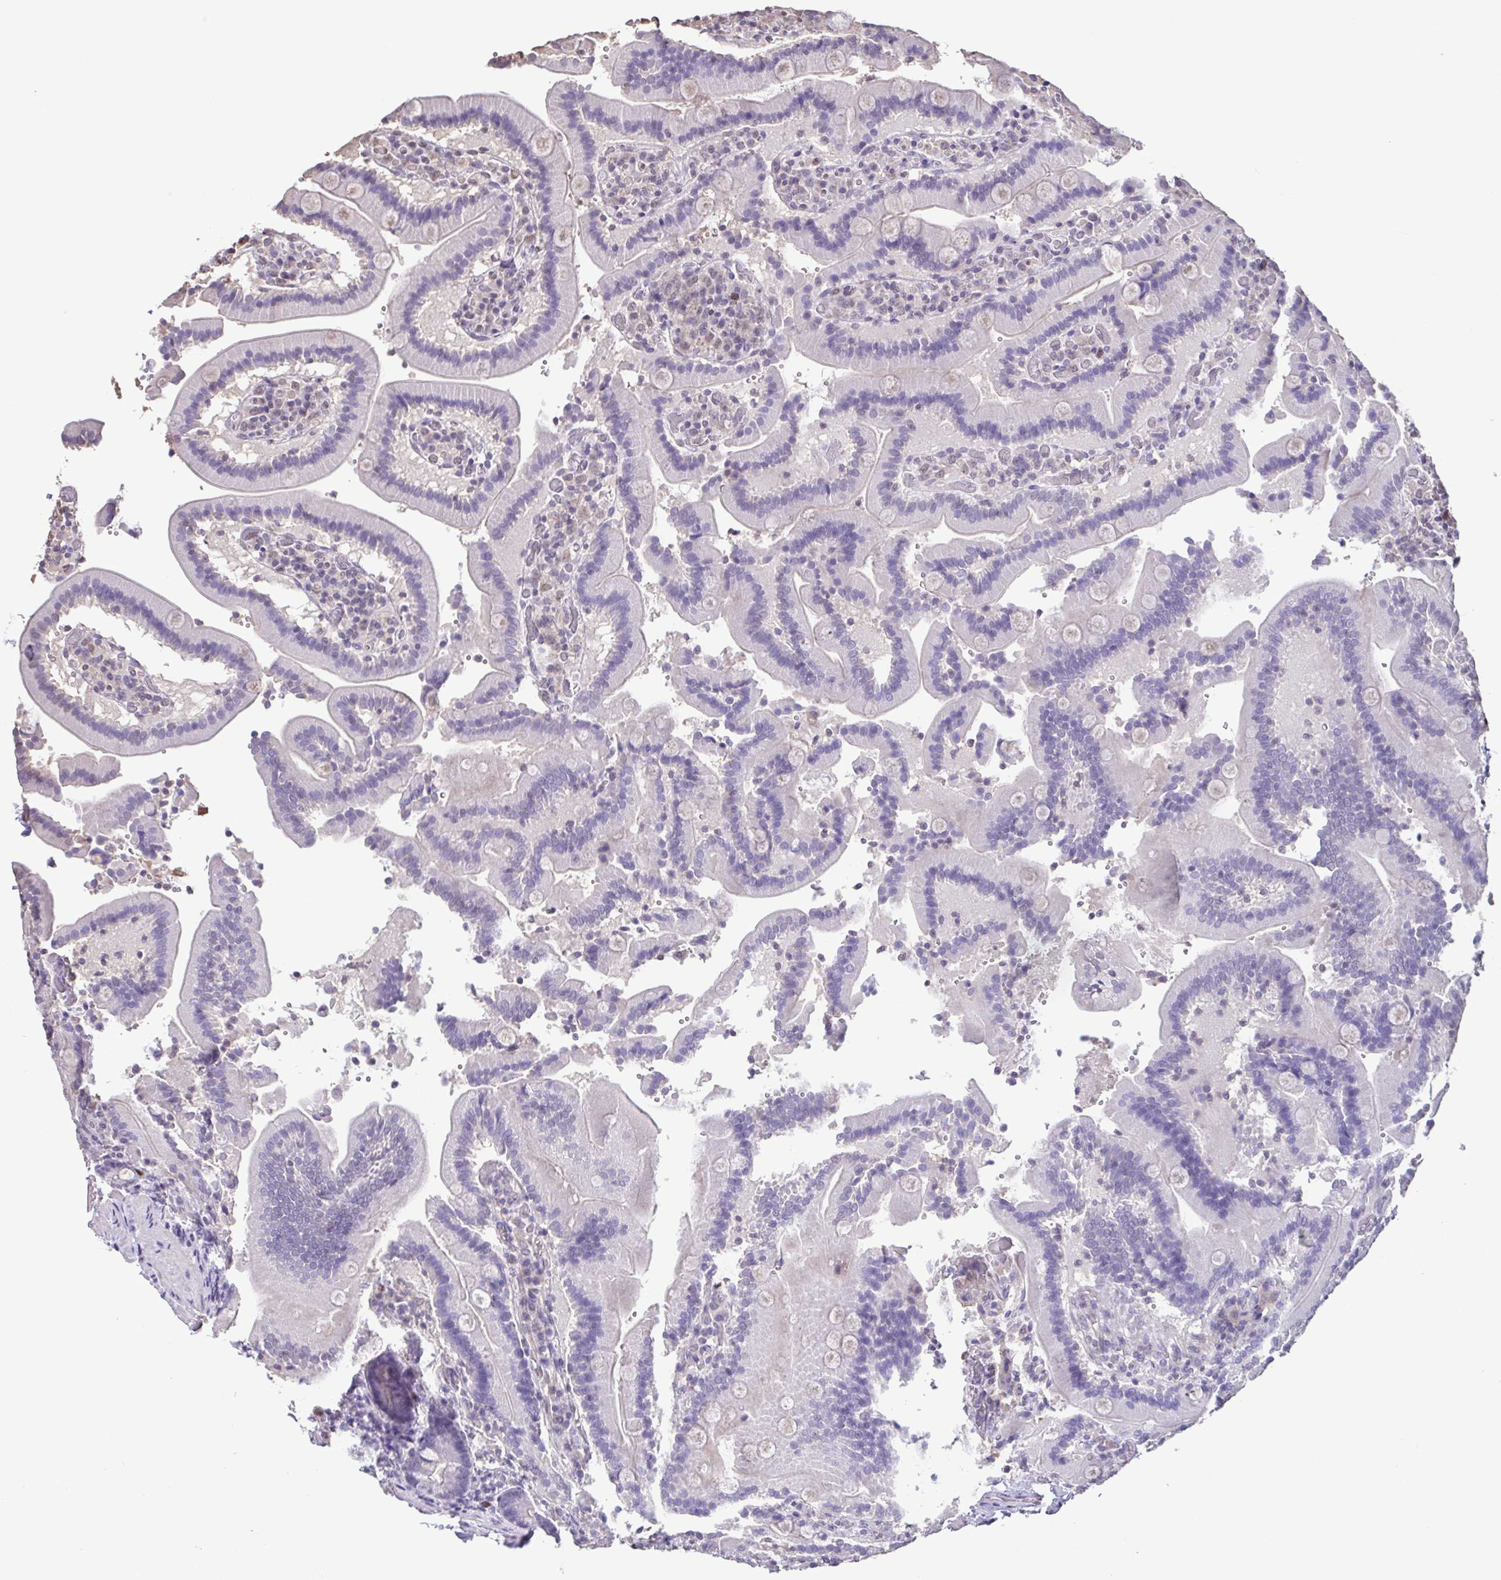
{"staining": {"intensity": "negative", "quantity": "none", "location": "none"}, "tissue": "duodenum", "cell_type": "Glandular cells", "image_type": "normal", "snomed": [{"axis": "morphology", "description": "Normal tissue, NOS"}, {"axis": "topography", "description": "Duodenum"}], "caption": "Protein analysis of benign duodenum displays no significant positivity in glandular cells.", "gene": "ACTRT3", "patient": {"sex": "female", "age": 62}}